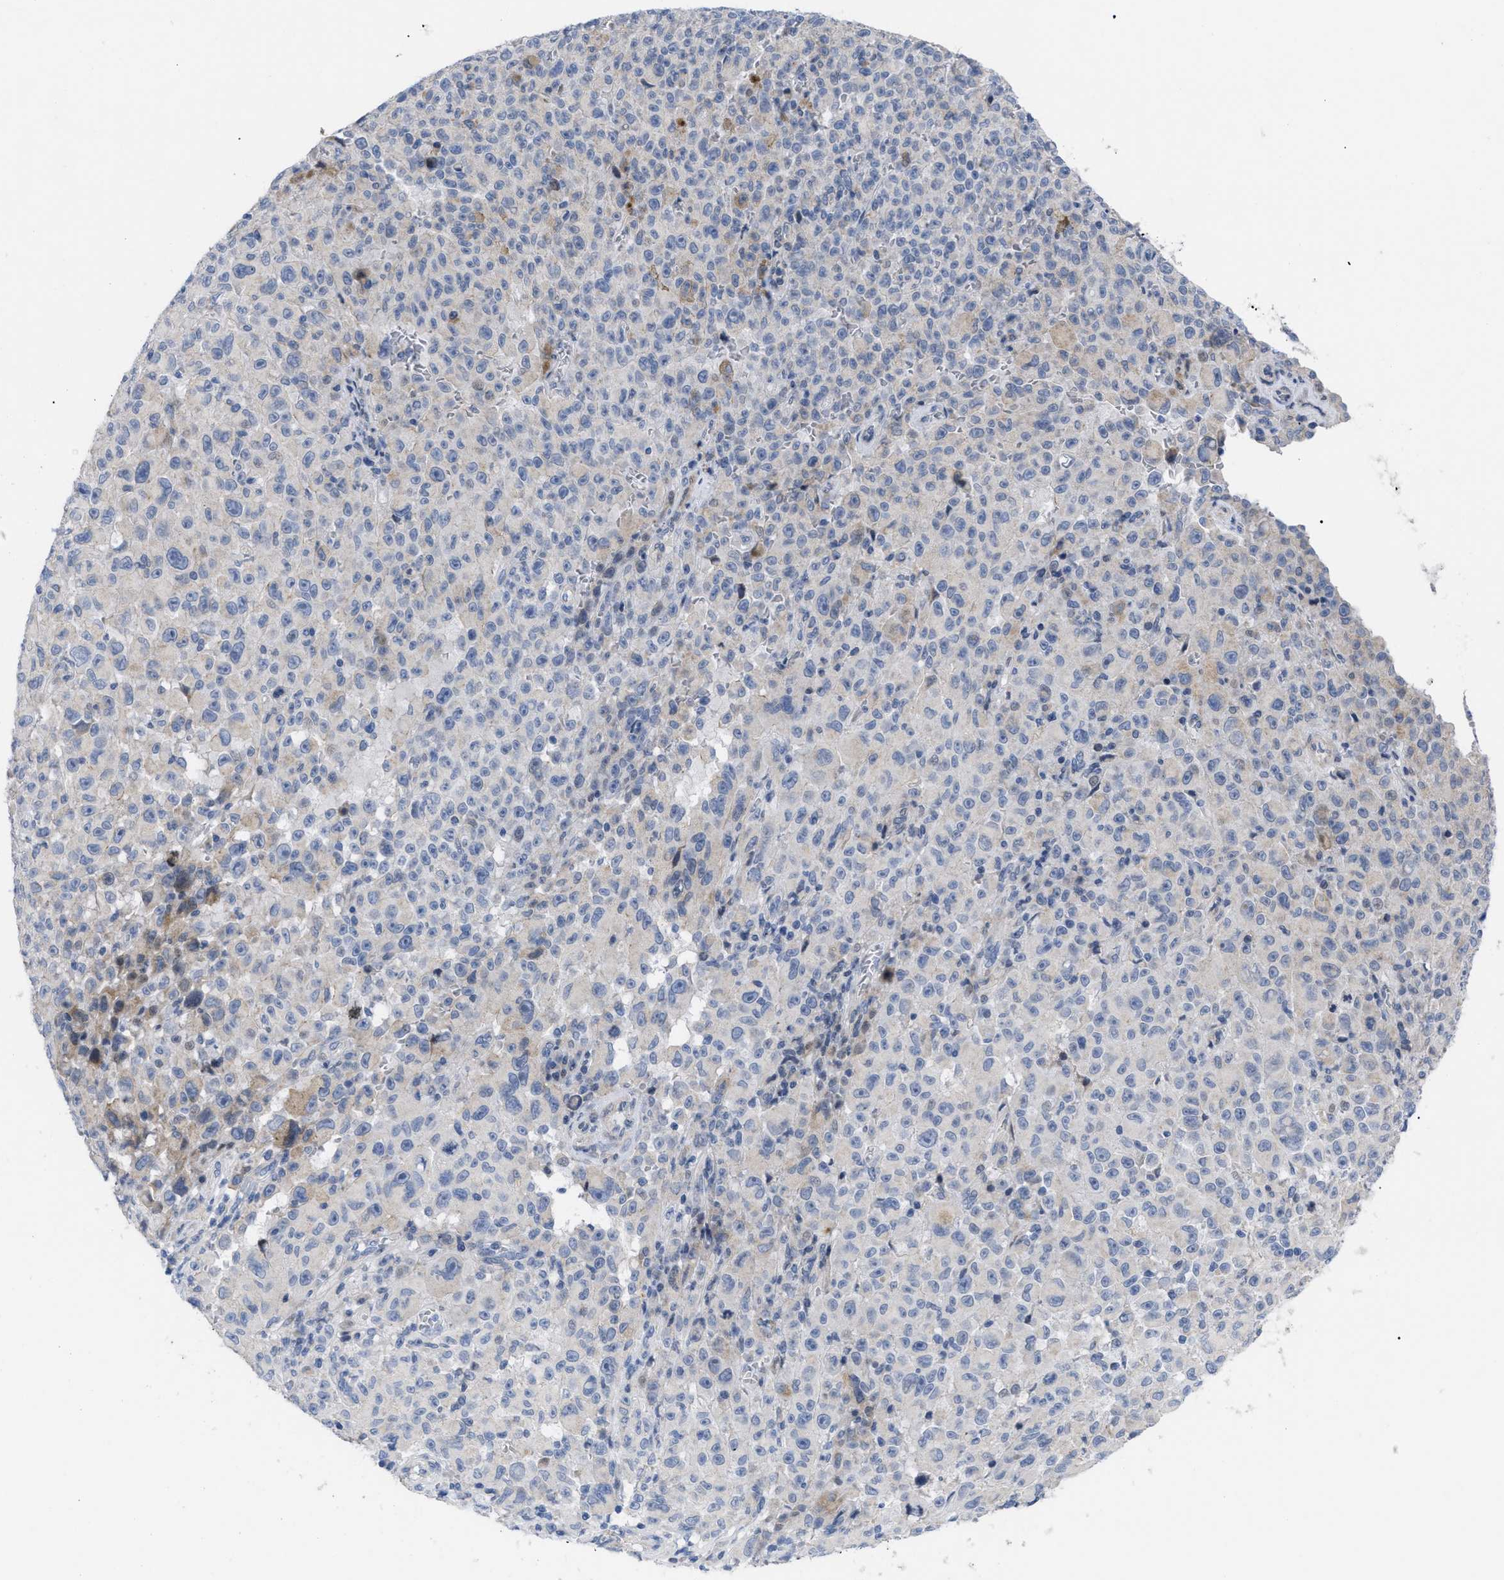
{"staining": {"intensity": "negative", "quantity": "none", "location": "none"}, "tissue": "melanoma", "cell_type": "Tumor cells", "image_type": "cancer", "snomed": [{"axis": "morphology", "description": "Malignant melanoma, NOS"}, {"axis": "topography", "description": "Skin"}], "caption": "An image of malignant melanoma stained for a protein exhibits no brown staining in tumor cells.", "gene": "CAV3", "patient": {"sex": "female", "age": 82}}